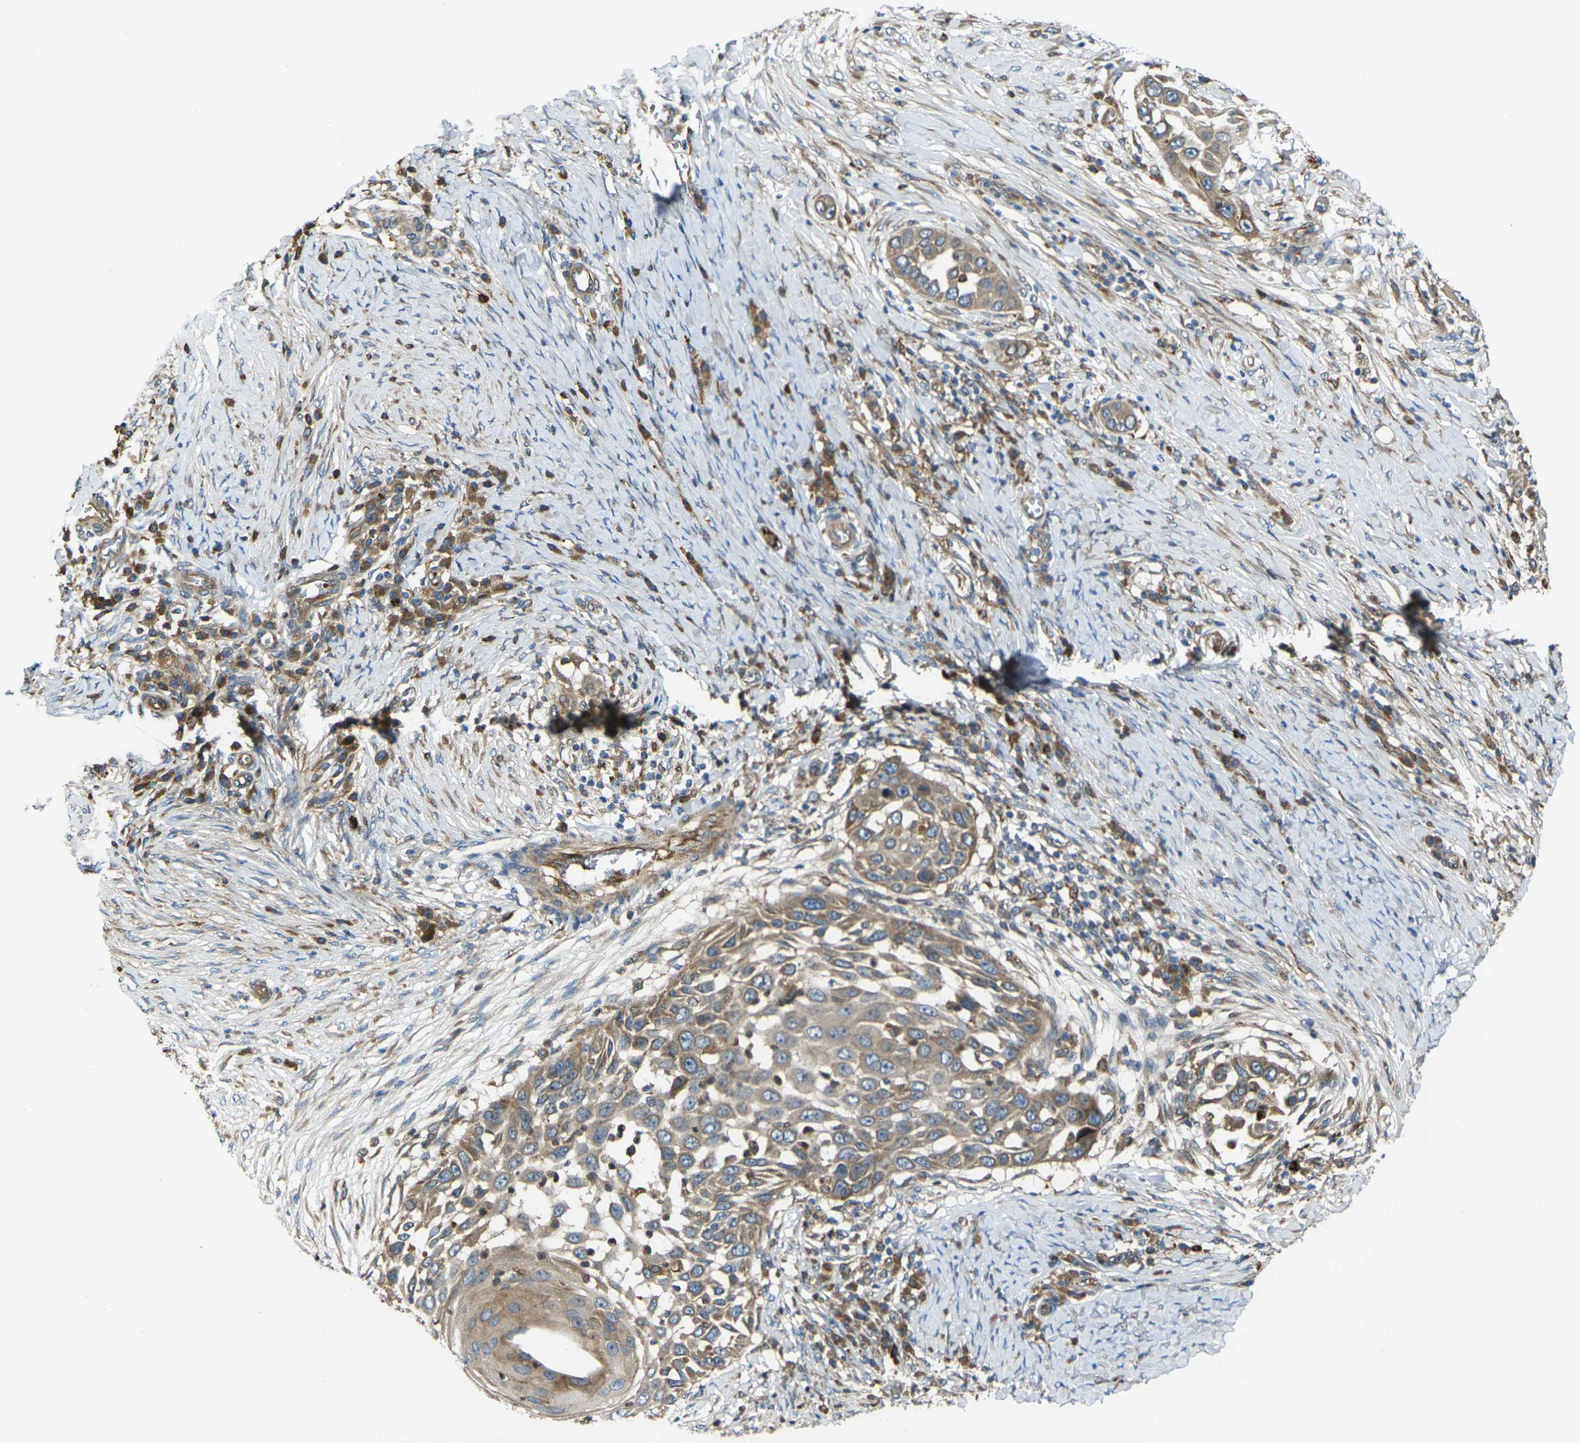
{"staining": {"intensity": "moderate", "quantity": ">75%", "location": "cytoplasmic/membranous"}, "tissue": "skin cancer", "cell_type": "Tumor cells", "image_type": "cancer", "snomed": [{"axis": "morphology", "description": "Squamous cell carcinoma, NOS"}, {"axis": "topography", "description": "Skin"}], "caption": "Protein staining of skin cancer tissue reveals moderate cytoplasmic/membranous positivity in approximately >75% of tumor cells.", "gene": "FZD1", "patient": {"sex": "female", "age": 44}}